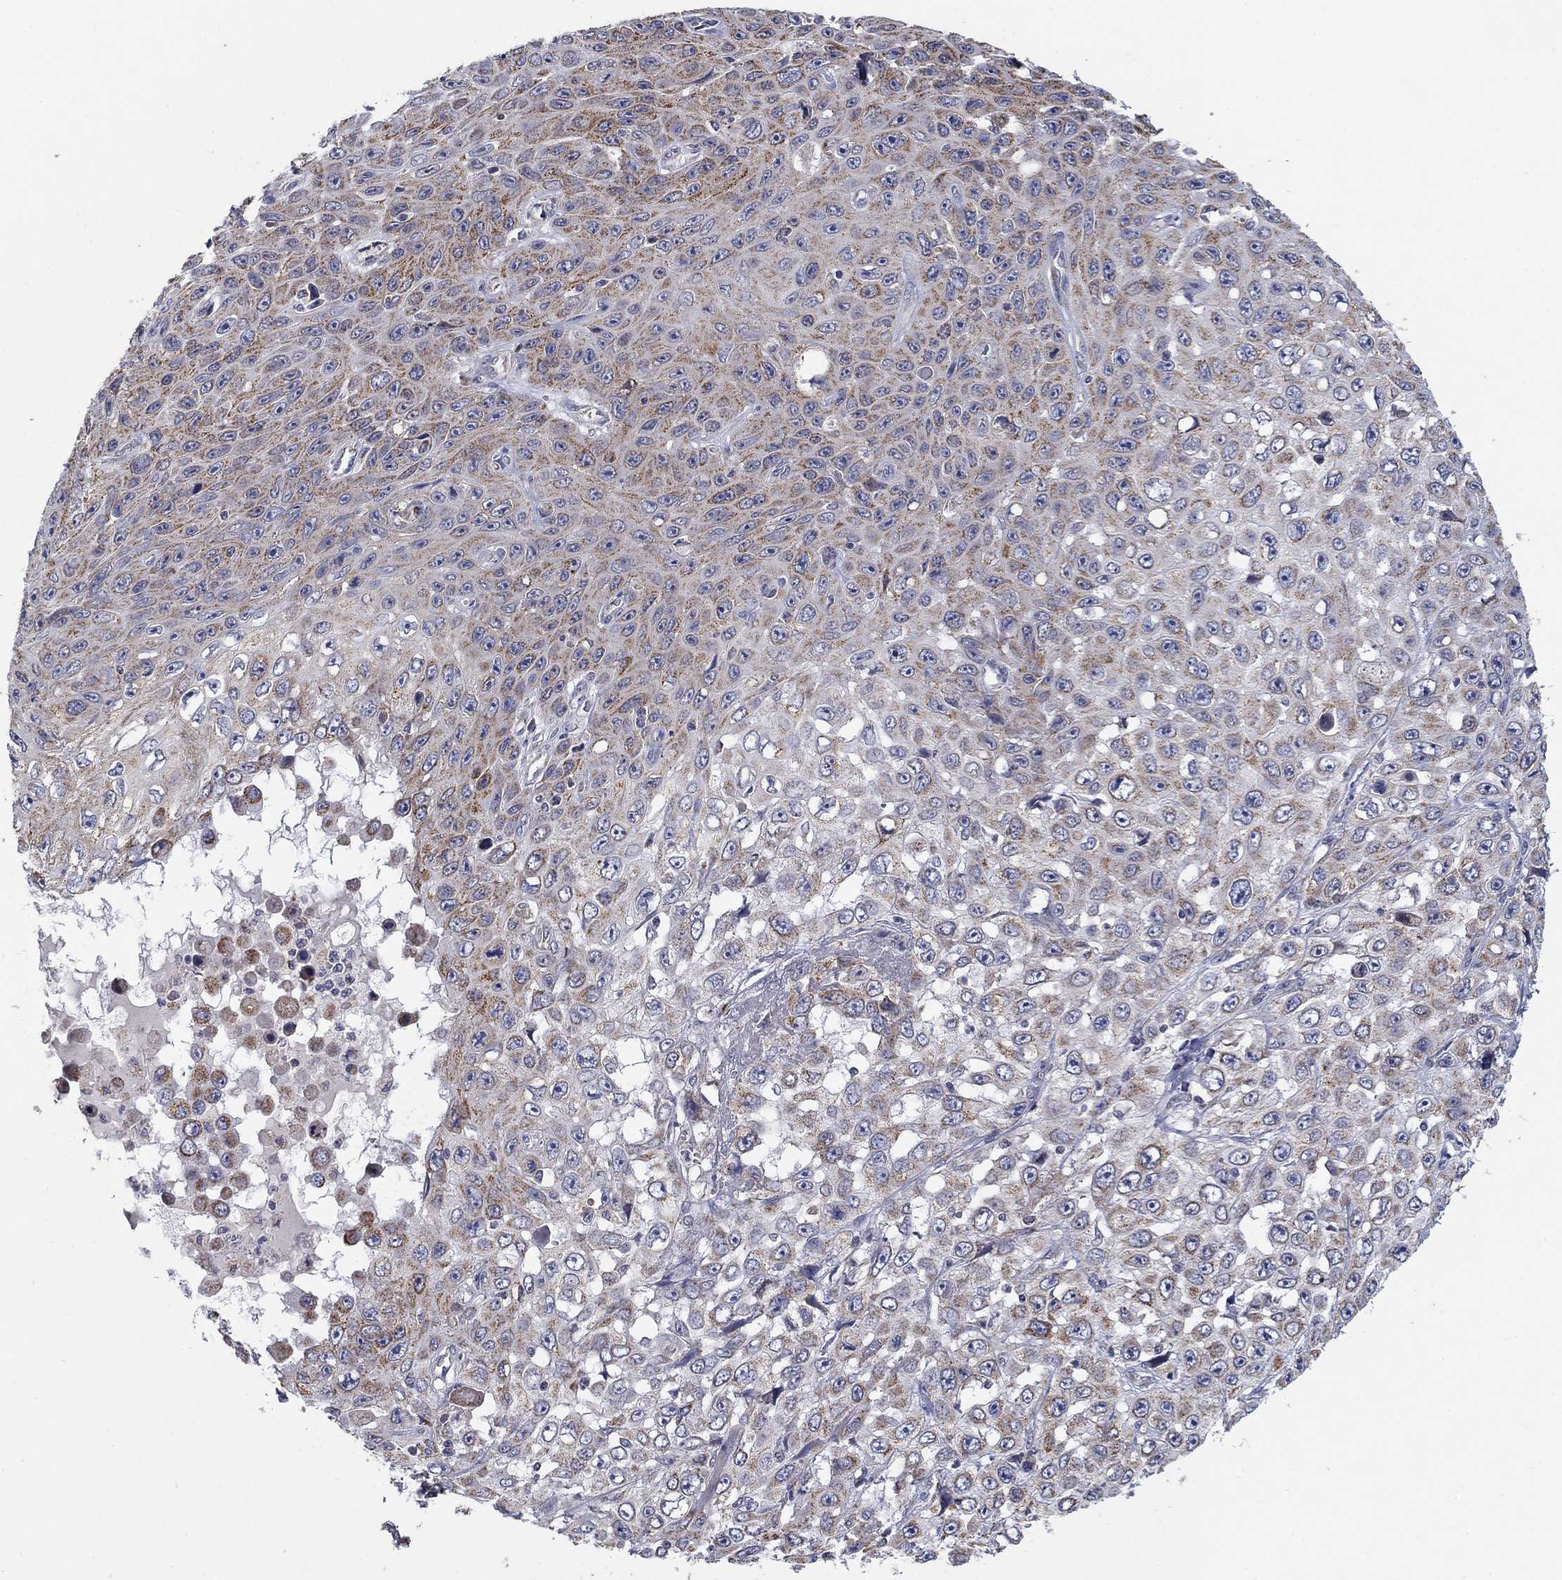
{"staining": {"intensity": "moderate", "quantity": ">75%", "location": "cytoplasmic/membranous"}, "tissue": "skin cancer", "cell_type": "Tumor cells", "image_type": "cancer", "snomed": [{"axis": "morphology", "description": "Squamous cell carcinoma, NOS"}, {"axis": "topography", "description": "Skin"}], "caption": "Immunohistochemistry photomicrograph of neoplastic tissue: human skin cancer (squamous cell carcinoma) stained using immunohistochemistry (IHC) shows medium levels of moderate protein expression localized specifically in the cytoplasmic/membranous of tumor cells, appearing as a cytoplasmic/membranous brown color.", "gene": "HPS5", "patient": {"sex": "male", "age": 82}}